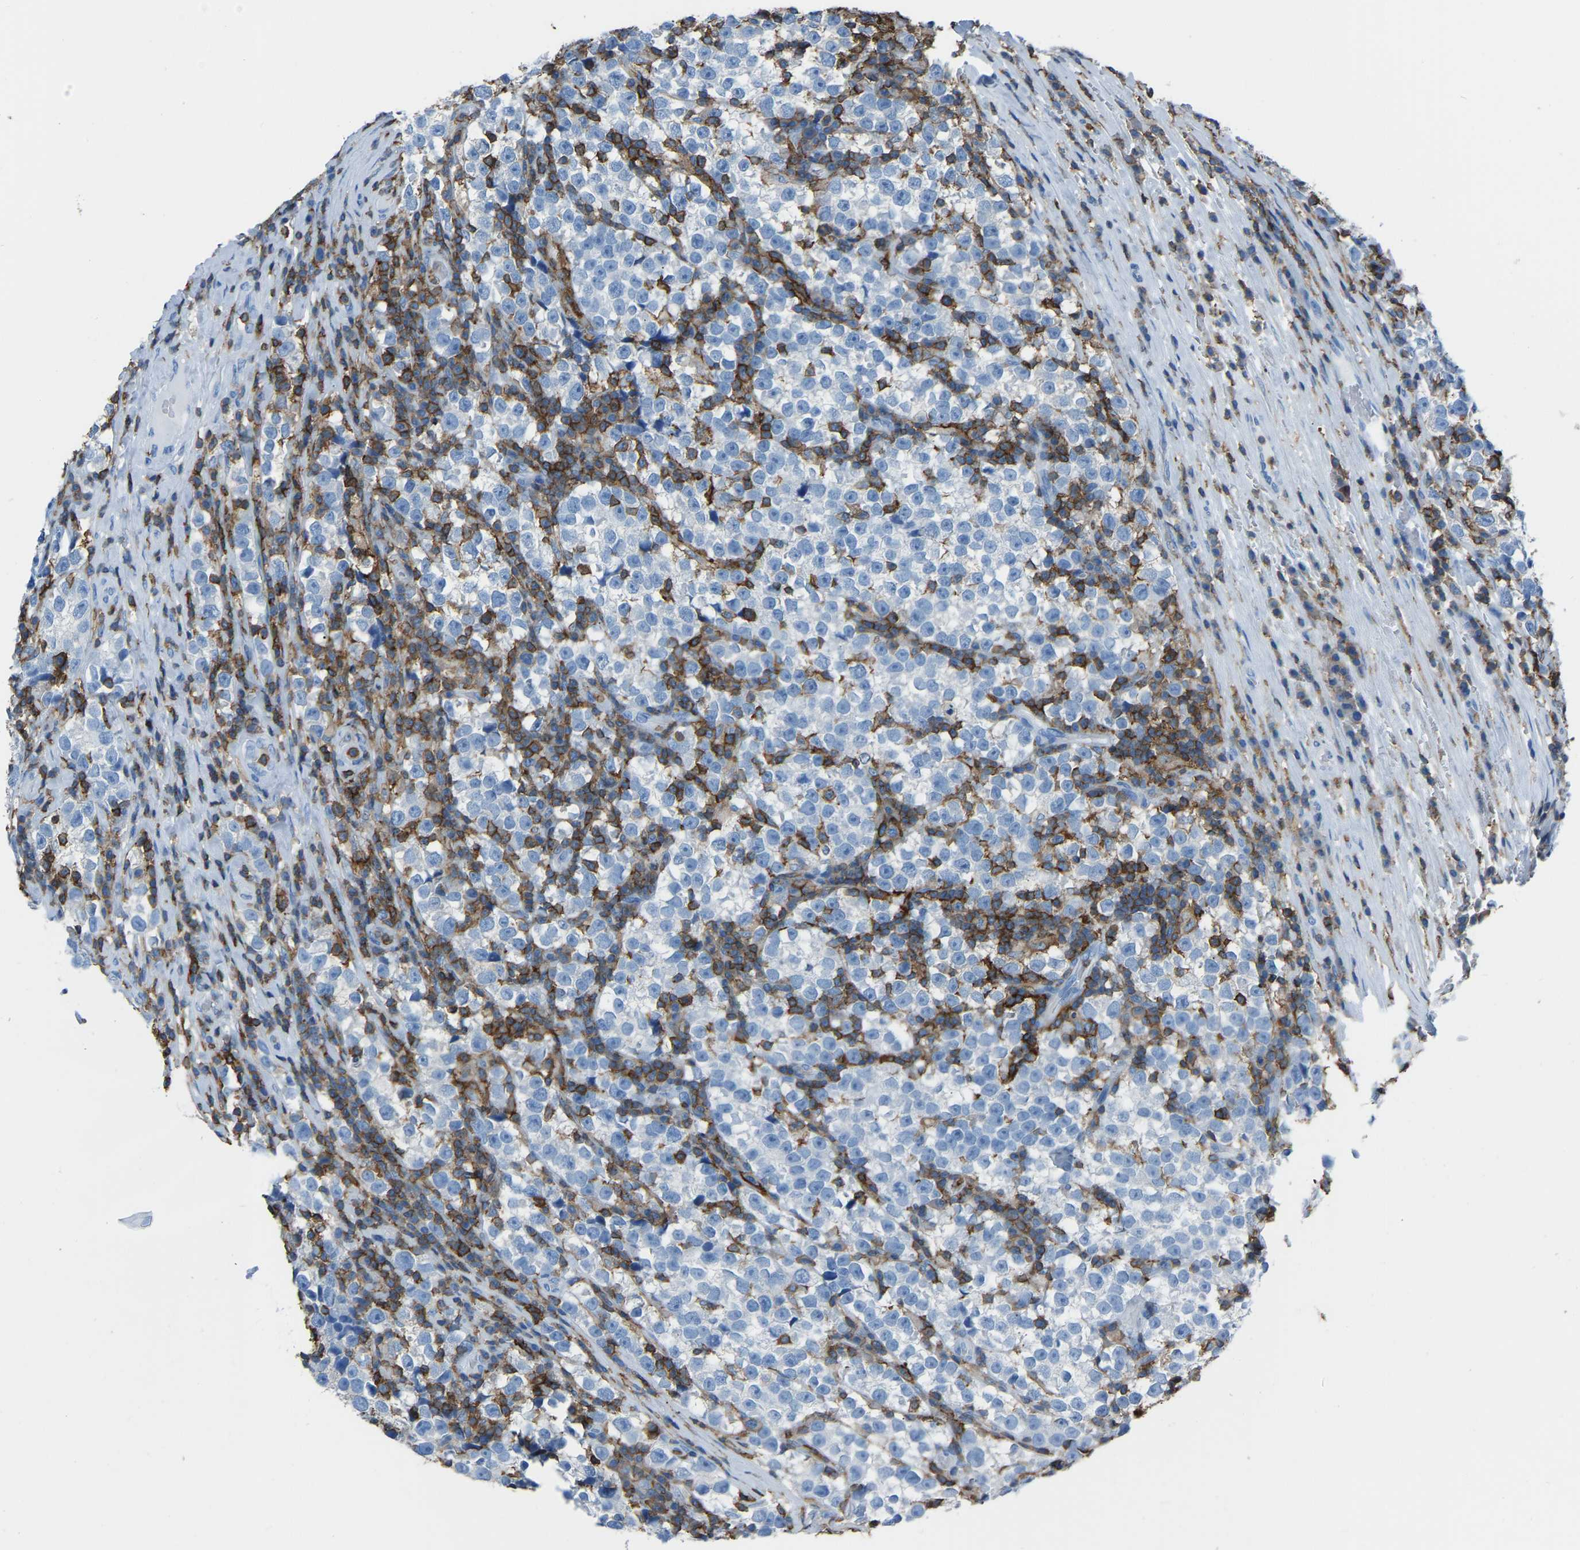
{"staining": {"intensity": "negative", "quantity": "none", "location": "none"}, "tissue": "testis cancer", "cell_type": "Tumor cells", "image_type": "cancer", "snomed": [{"axis": "morphology", "description": "Normal tissue, NOS"}, {"axis": "morphology", "description": "Seminoma, NOS"}, {"axis": "topography", "description": "Testis"}], "caption": "IHC histopathology image of testis cancer (seminoma) stained for a protein (brown), which exhibits no staining in tumor cells. (DAB IHC, high magnification).", "gene": "LSP1", "patient": {"sex": "male", "age": 43}}